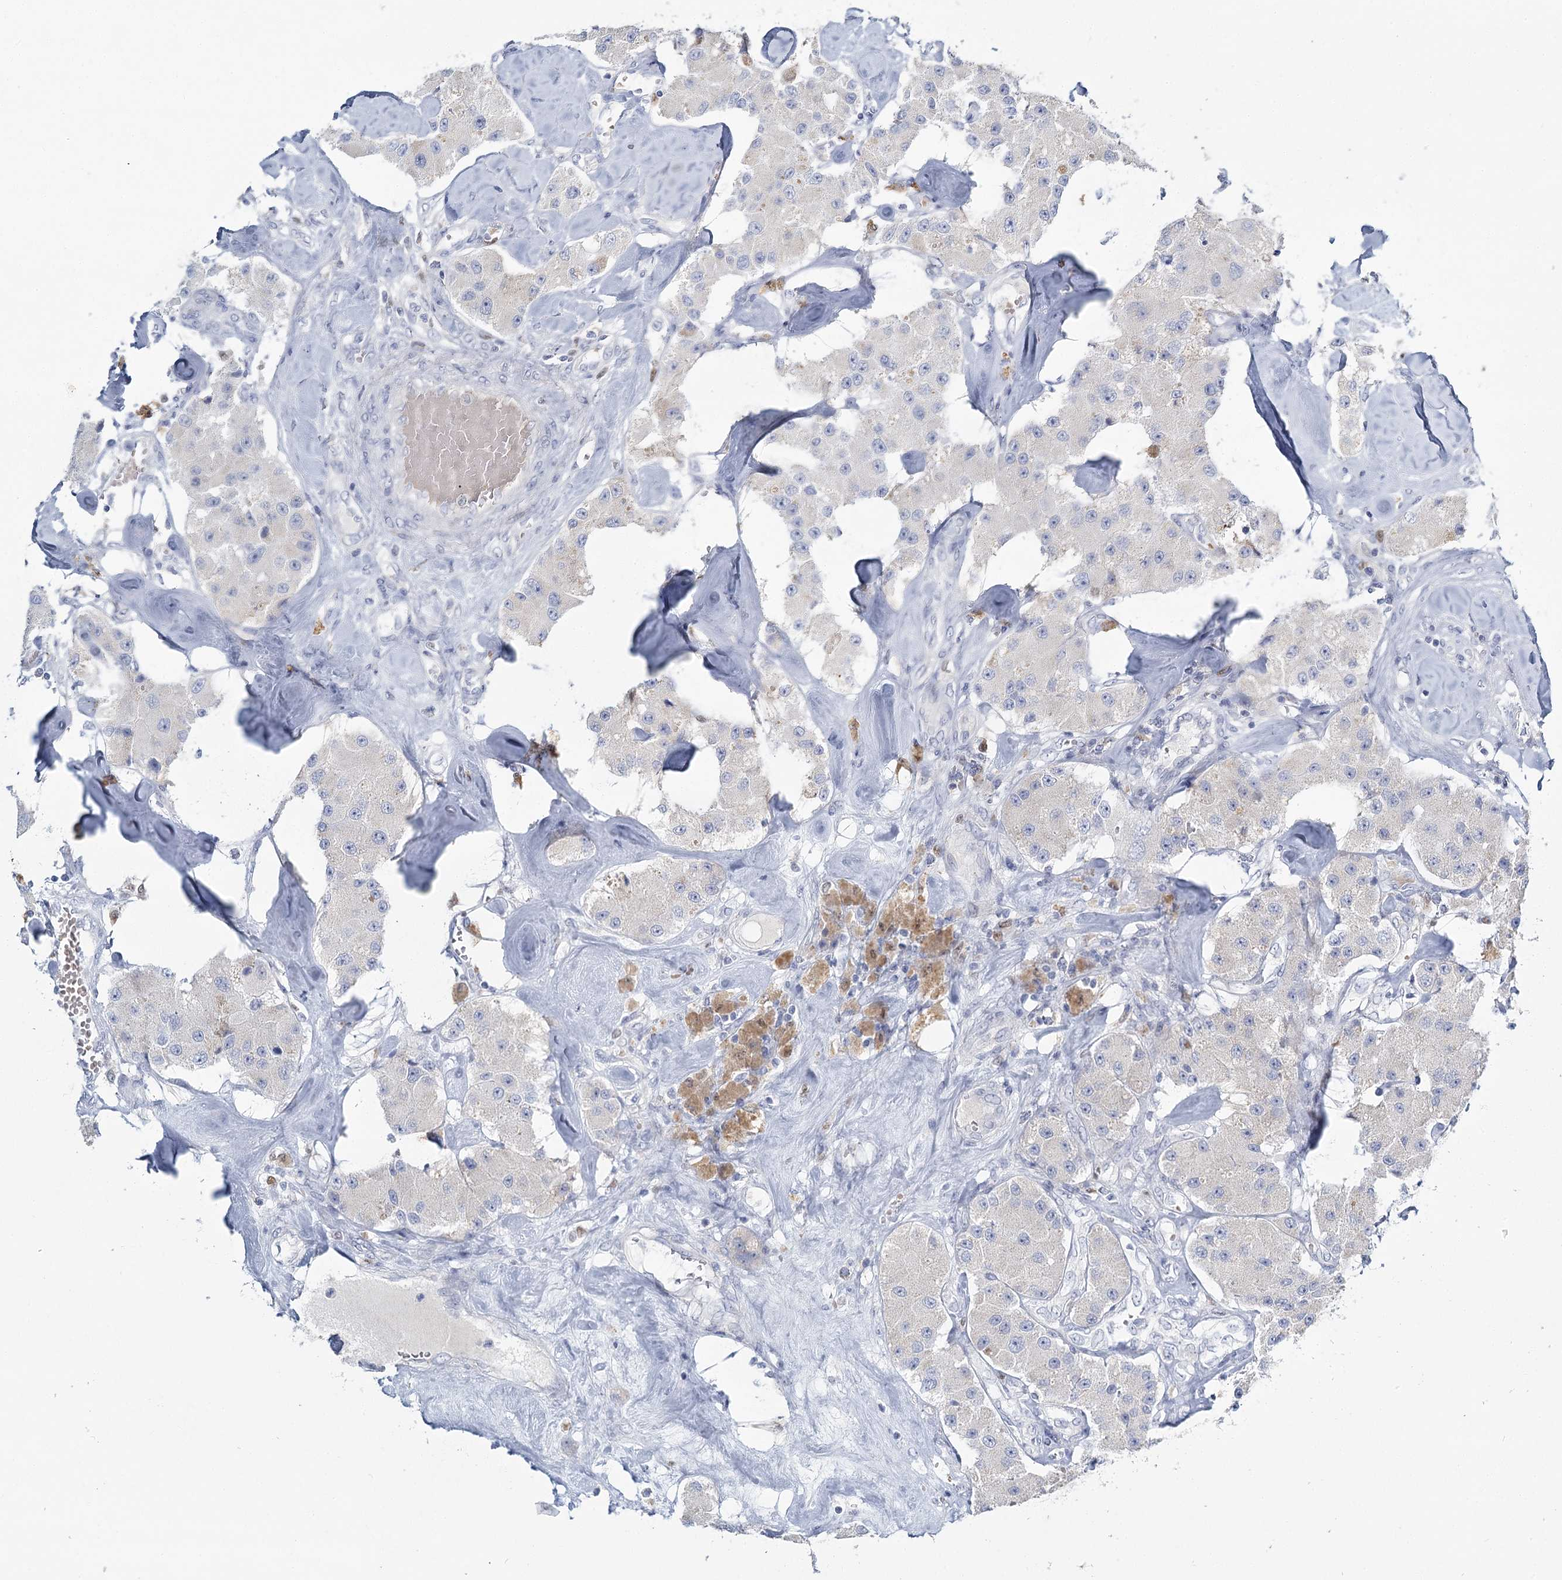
{"staining": {"intensity": "negative", "quantity": "none", "location": "none"}, "tissue": "carcinoid", "cell_type": "Tumor cells", "image_type": "cancer", "snomed": [{"axis": "morphology", "description": "Carcinoid, malignant, NOS"}, {"axis": "topography", "description": "Pancreas"}], "caption": "High magnification brightfield microscopy of malignant carcinoid stained with DAB (3,3'-diaminobenzidine) (brown) and counterstained with hematoxylin (blue): tumor cells show no significant expression.", "gene": "IGSF3", "patient": {"sex": "male", "age": 41}}